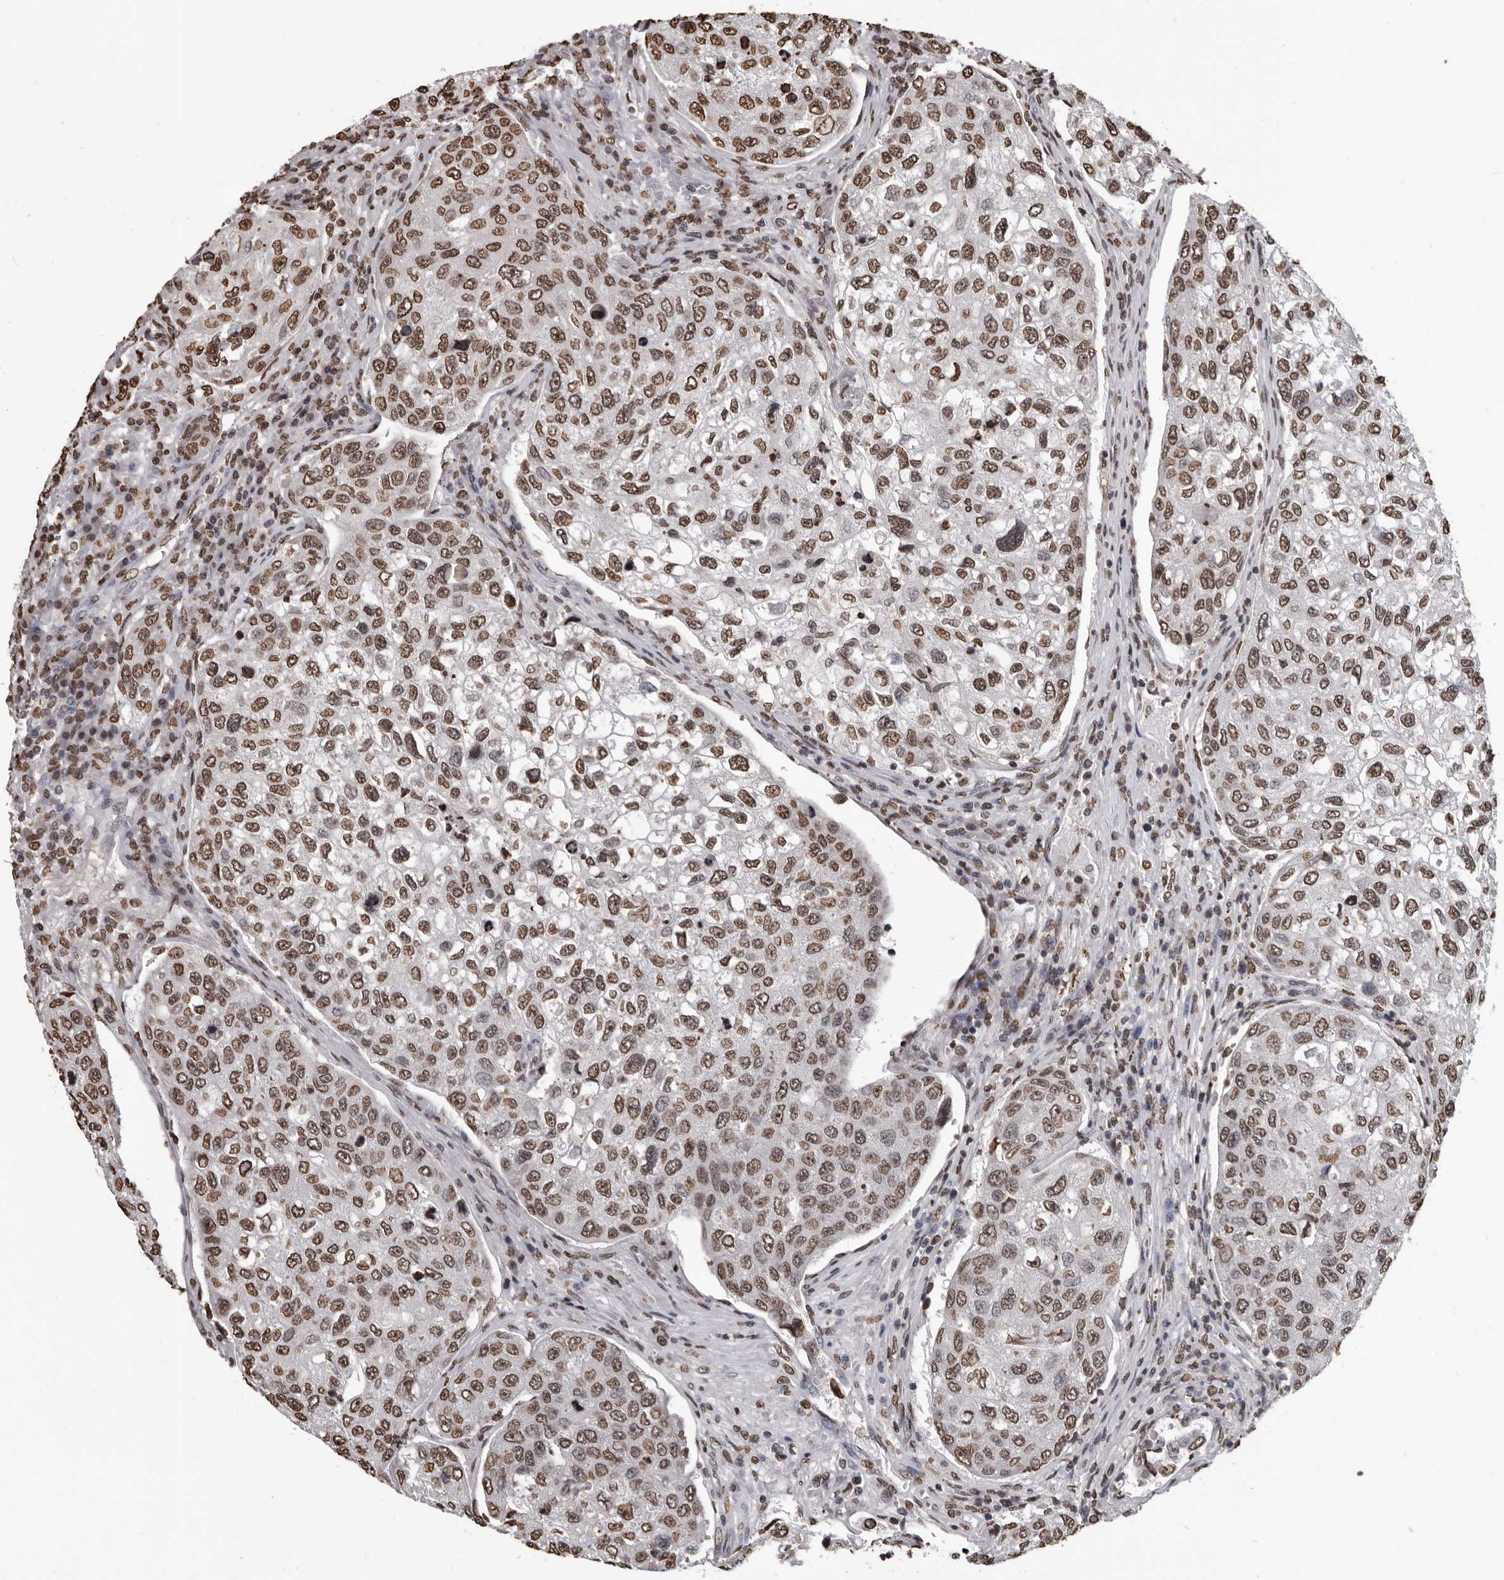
{"staining": {"intensity": "strong", "quantity": ">75%", "location": "nuclear"}, "tissue": "urothelial cancer", "cell_type": "Tumor cells", "image_type": "cancer", "snomed": [{"axis": "morphology", "description": "Urothelial carcinoma, High grade"}, {"axis": "topography", "description": "Lymph node"}, {"axis": "topography", "description": "Urinary bladder"}], "caption": "Approximately >75% of tumor cells in urothelial carcinoma (high-grade) display strong nuclear protein staining as visualized by brown immunohistochemical staining.", "gene": "AHR", "patient": {"sex": "male", "age": 51}}